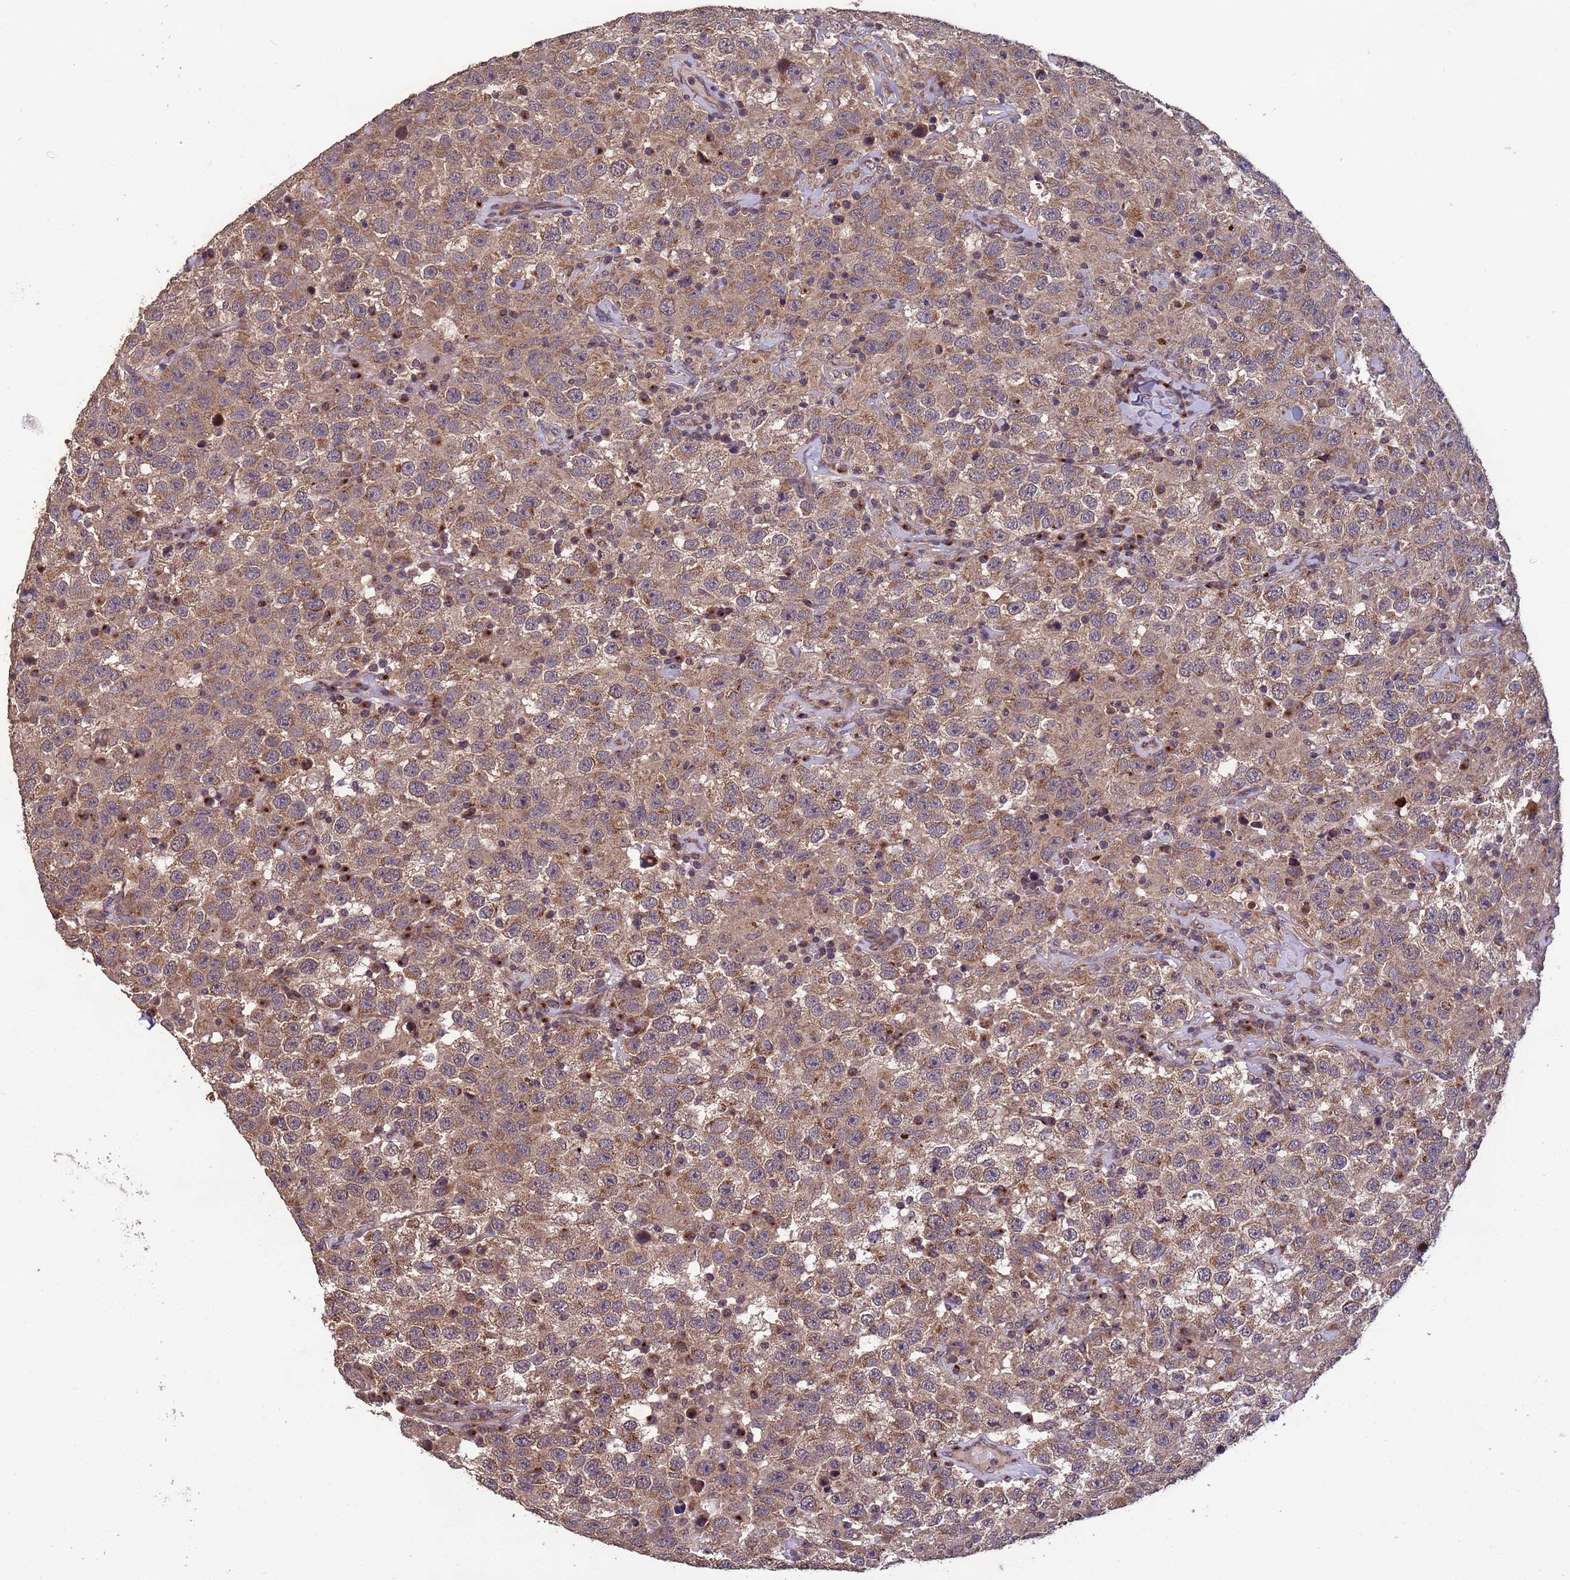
{"staining": {"intensity": "moderate", "quantity": ">75%", "location": "cytoplasmic/membranous"}, "tissue": "testis cancer", "cell_type": "Tumor cells", "image_type": "cancer", "snomed": [{"axis": "morphology", "description": "Seminoma, NOS"}, {"axis": "topography", "description": "Testis"}], "caption": "Immunohistochemical staining of human seminoma (testis) shows medium levels of moderate cytoplasmic/membranous protein staining in approximately >75% of tumor cells. (Brightfield microscopy of DAB IHC at high magnification).", "gene": "FASTKD1", "patient": {"sex": "male", "age": 41}}